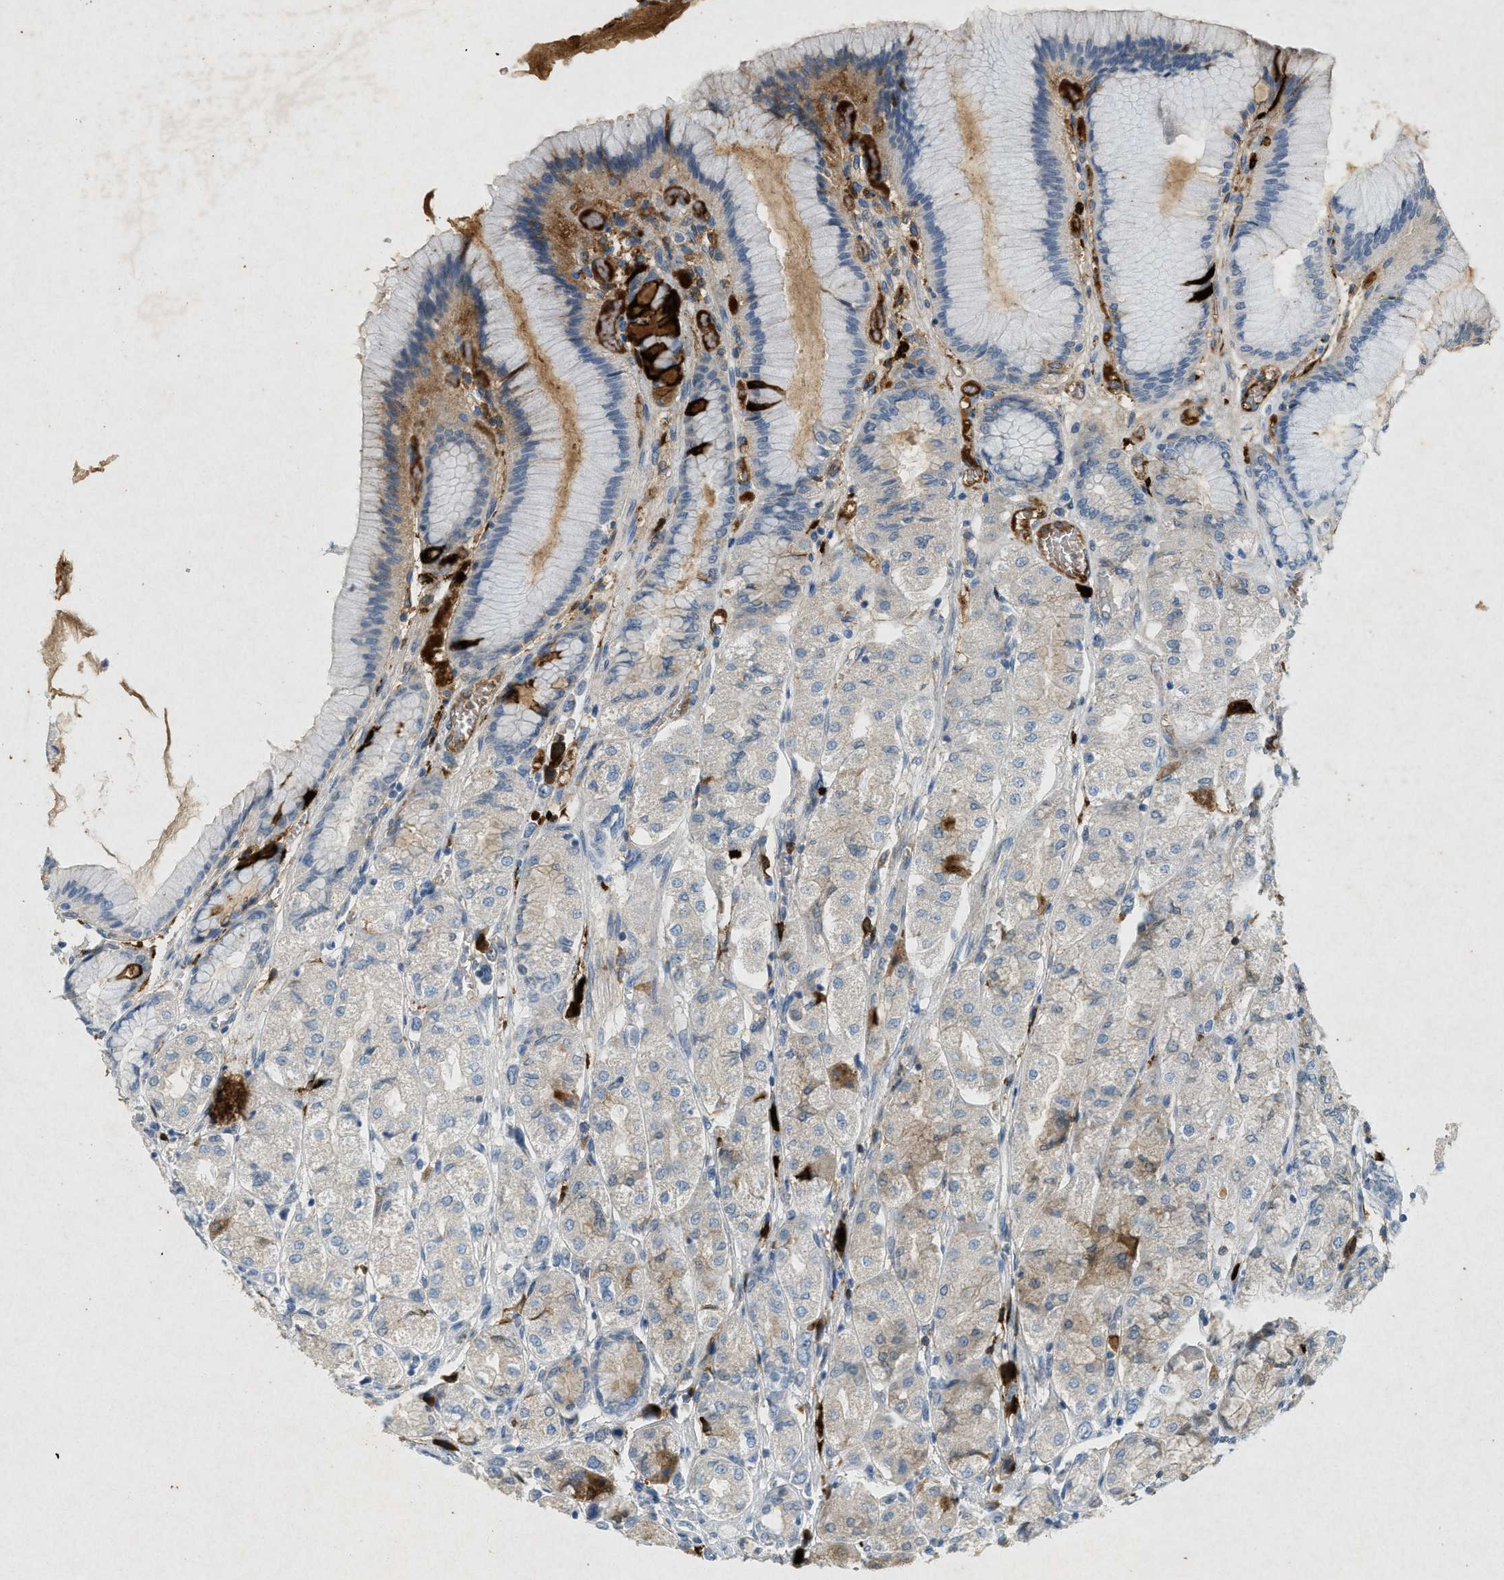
{"staining": {"intensity": "moderate", "quantity": "<25%", "location": "cytoplasmic/membranous"}, "tissue": "stomach", "cell_type": "Glandular cells", "image_type": "normal", "snomed": [{"axis": "morphology", "description": "Normal tissue, NOS"}, {"axis": "morphology", "description": "Adenocarcinoma, NOS"}, {"axis": "topography", "description": "Stomach"}, {"axis": "topography", "description": "Stomach, lower"}], "caption": "Immunohistochemistry (IHC) histopathology image of normal human stomach stained for a protein (brown), which shows low levels of moderate cytoplasmic/membranous positivity in approximately <25% of glandular cells.", "gene": "F2", "patient": {"sex": "female", "age": 65}}